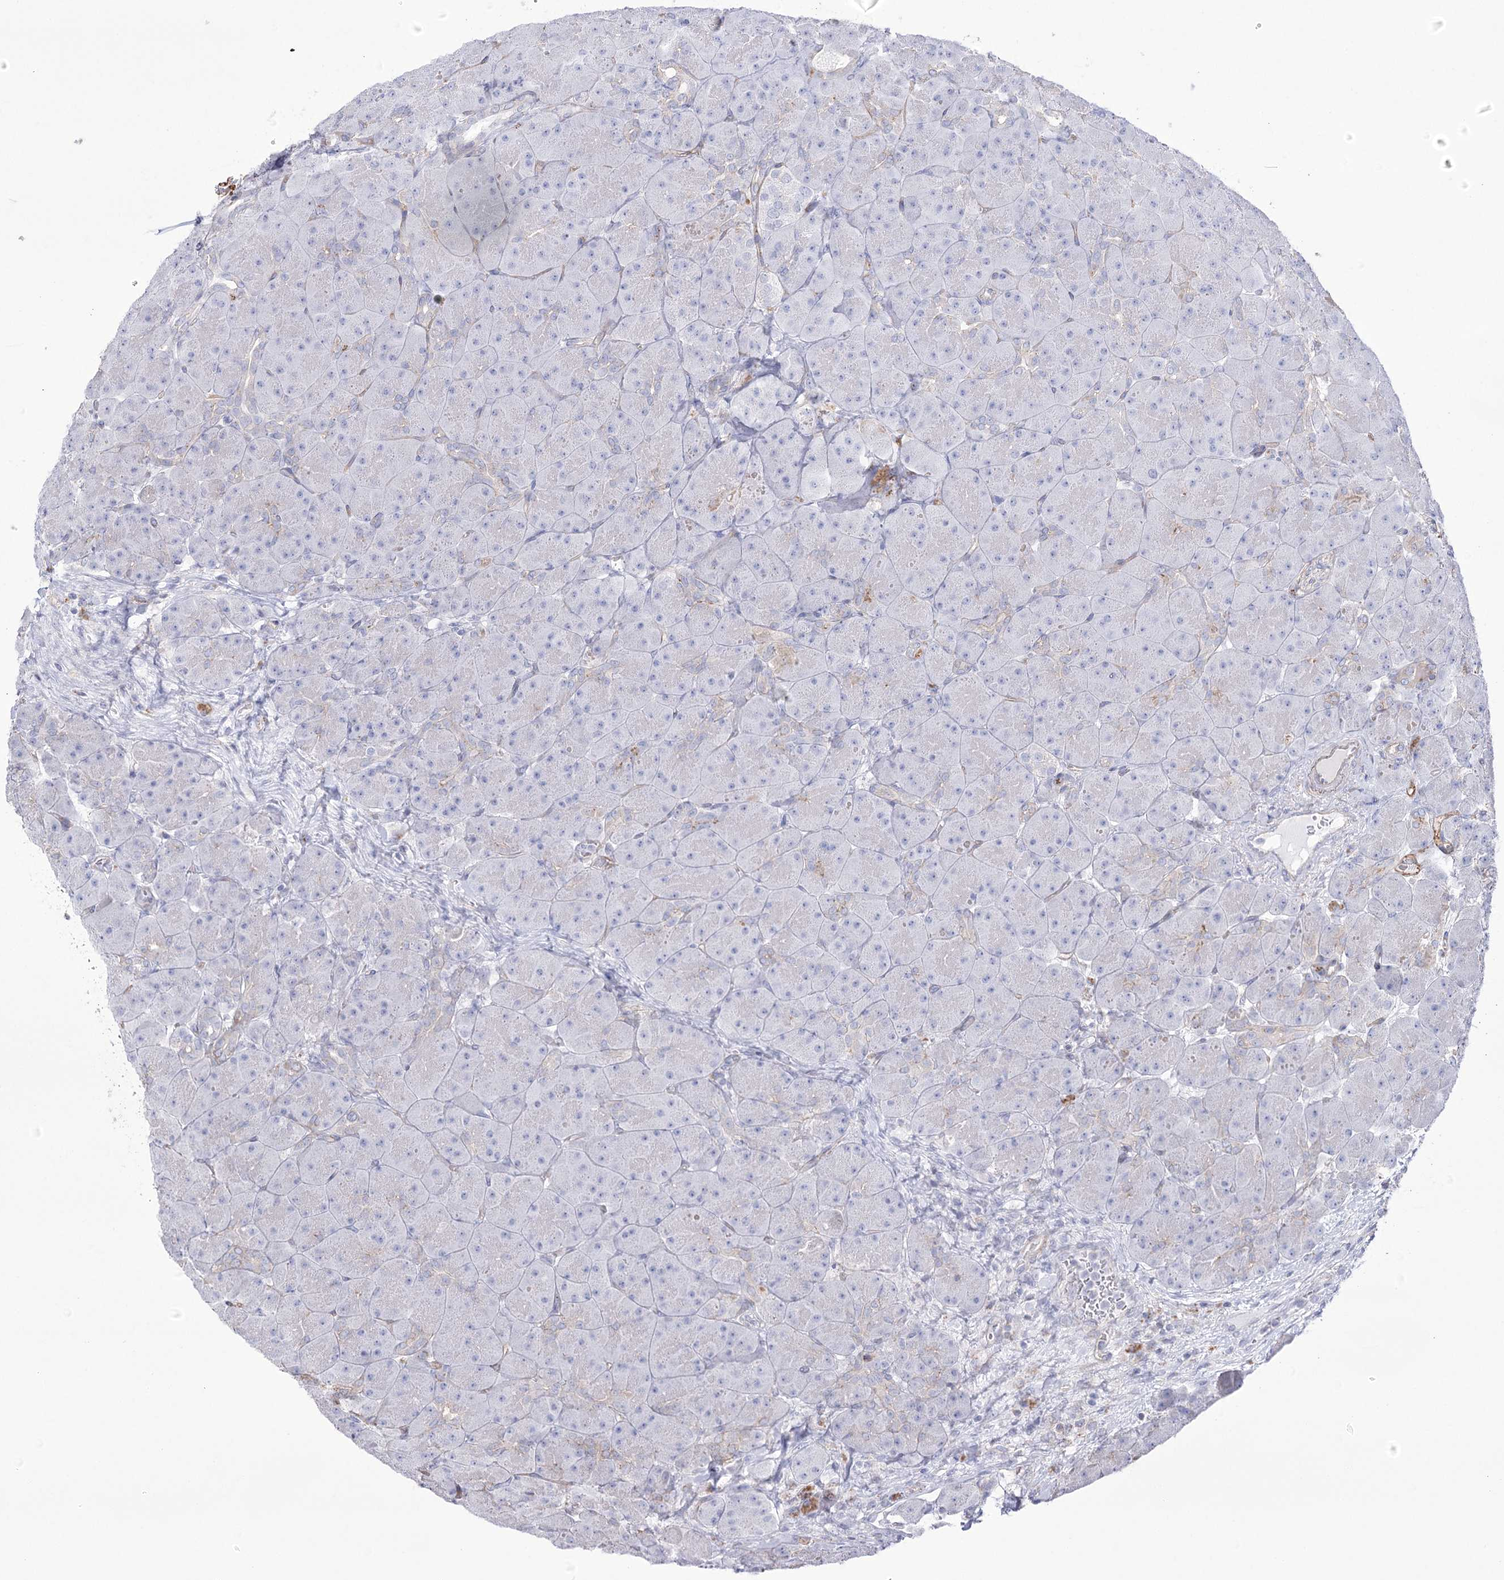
{"staining": {"intensity": "negative", "quantity": "none", "location": "none"}, "tissue": "pancreas", "cell_type": "Exocrine glandular cells", "image_type": "normal", "snomed": [{"axis": "morphology", "description": "Normal tissue, NOS"}, {"axis": "topography", "description": "Pancreas"}], "caption": "There is no significant expression in exocrine glandular cells of pancreas. (DAB IHC with hematoxylin counter stain).", "gene": "FAM216A", "patient": {"sex": "male", "age": 66}}